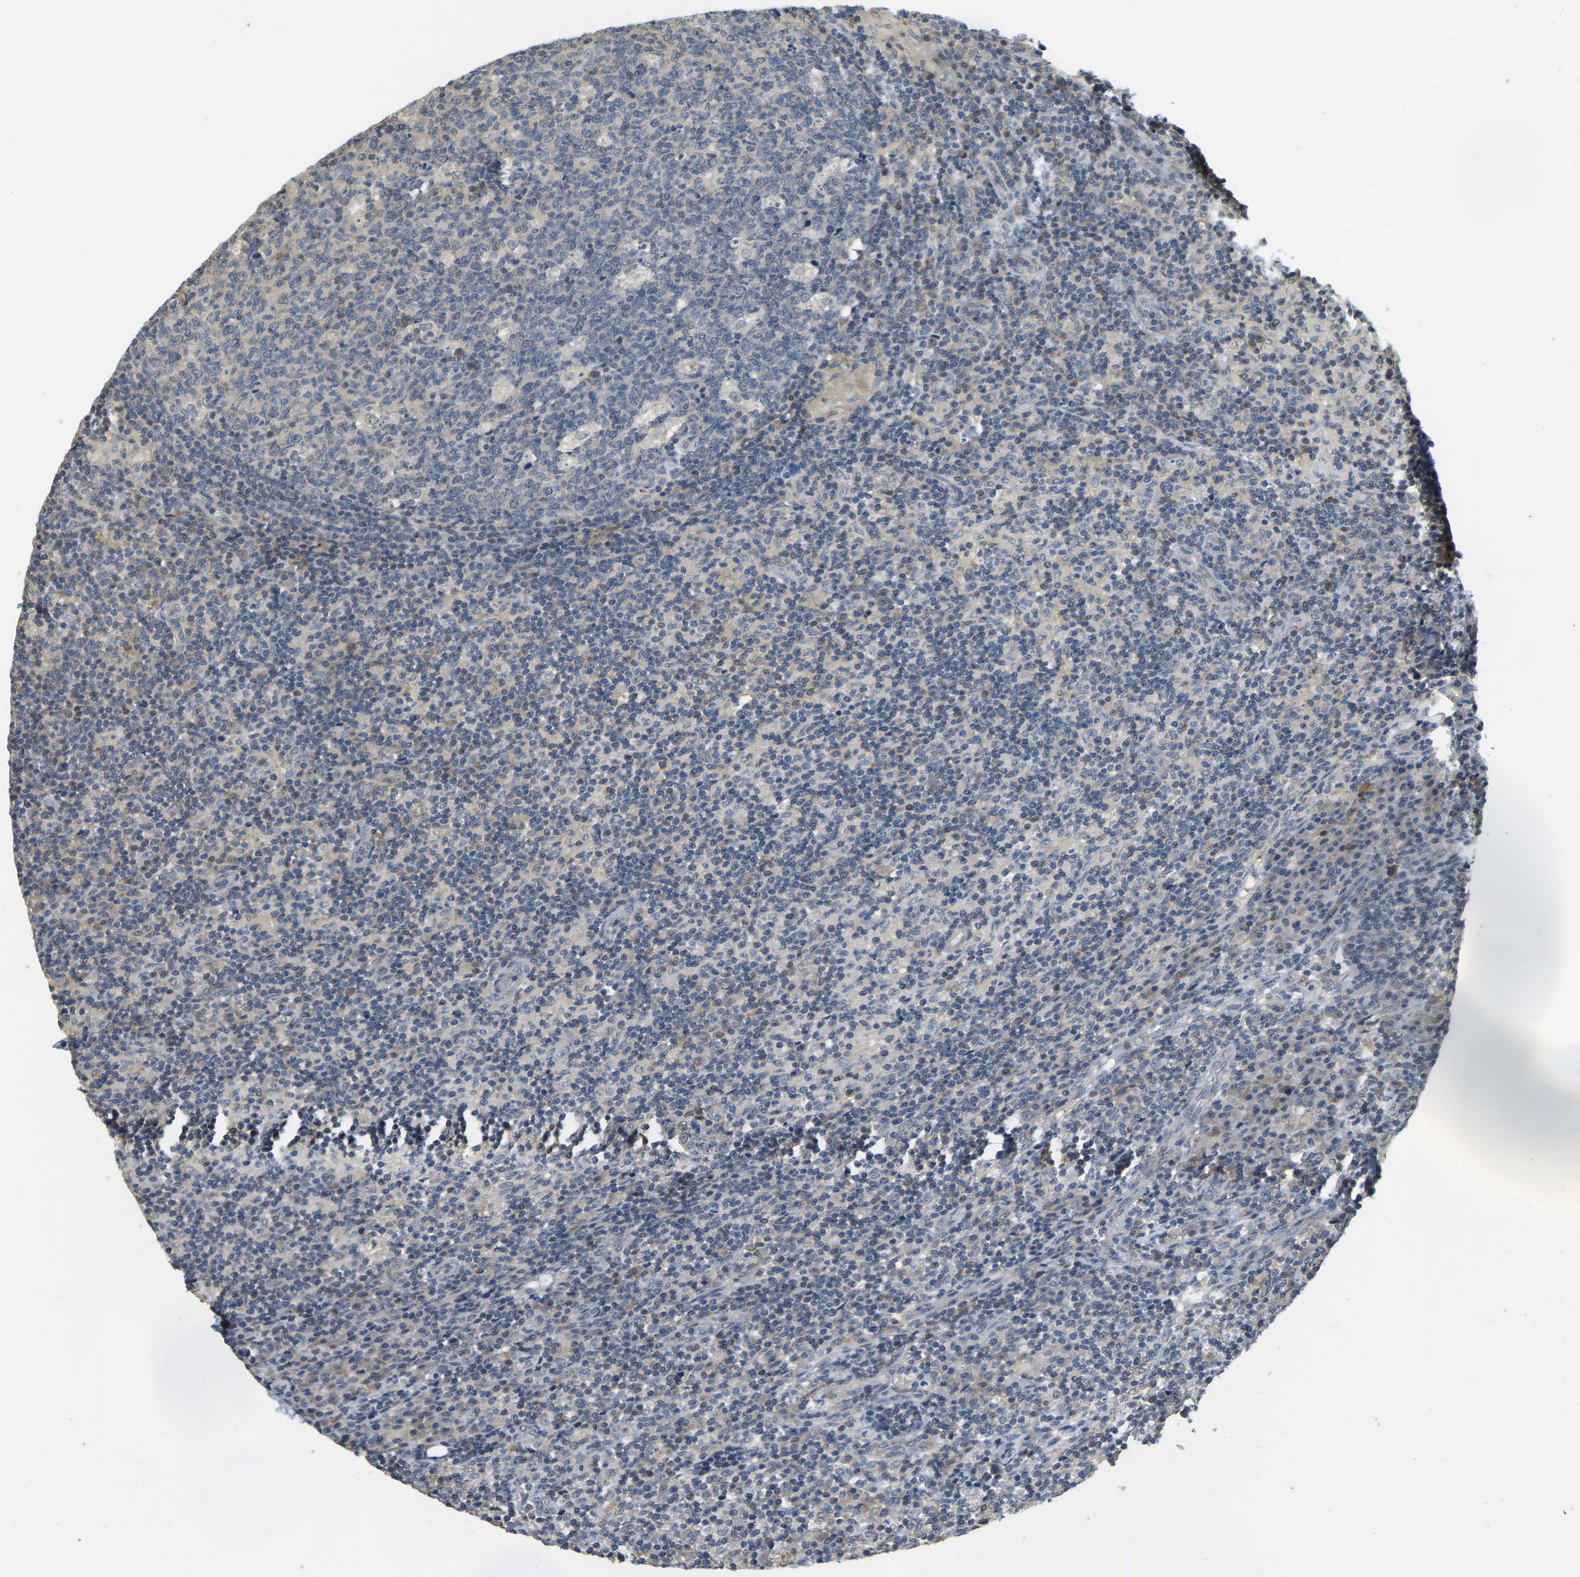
{"staining": {"intensity": "negative", "quantity": "none", "location": "none"}, "tissue": "lymph node", "cell_type": "Germinal center cells", "image_type": "normal", "snomed": [{"axis": "morphology", "description": "Normal tissue, NOS"}, {"axis": "morphology", "description": "Inflammation, NOS"}, {"axis": "topography", "description": "Lymph node"}], "caption": "The IHC micrograph has no significant staining in germinal center cells of lymph node. (Stains: DAB immunohistochemistry with hematoxylin counter stain, Microscopy: brightfield microscopy at high magnification).", "gene": "AHNAK", "patient": {"sex": "male", "age": 55}}